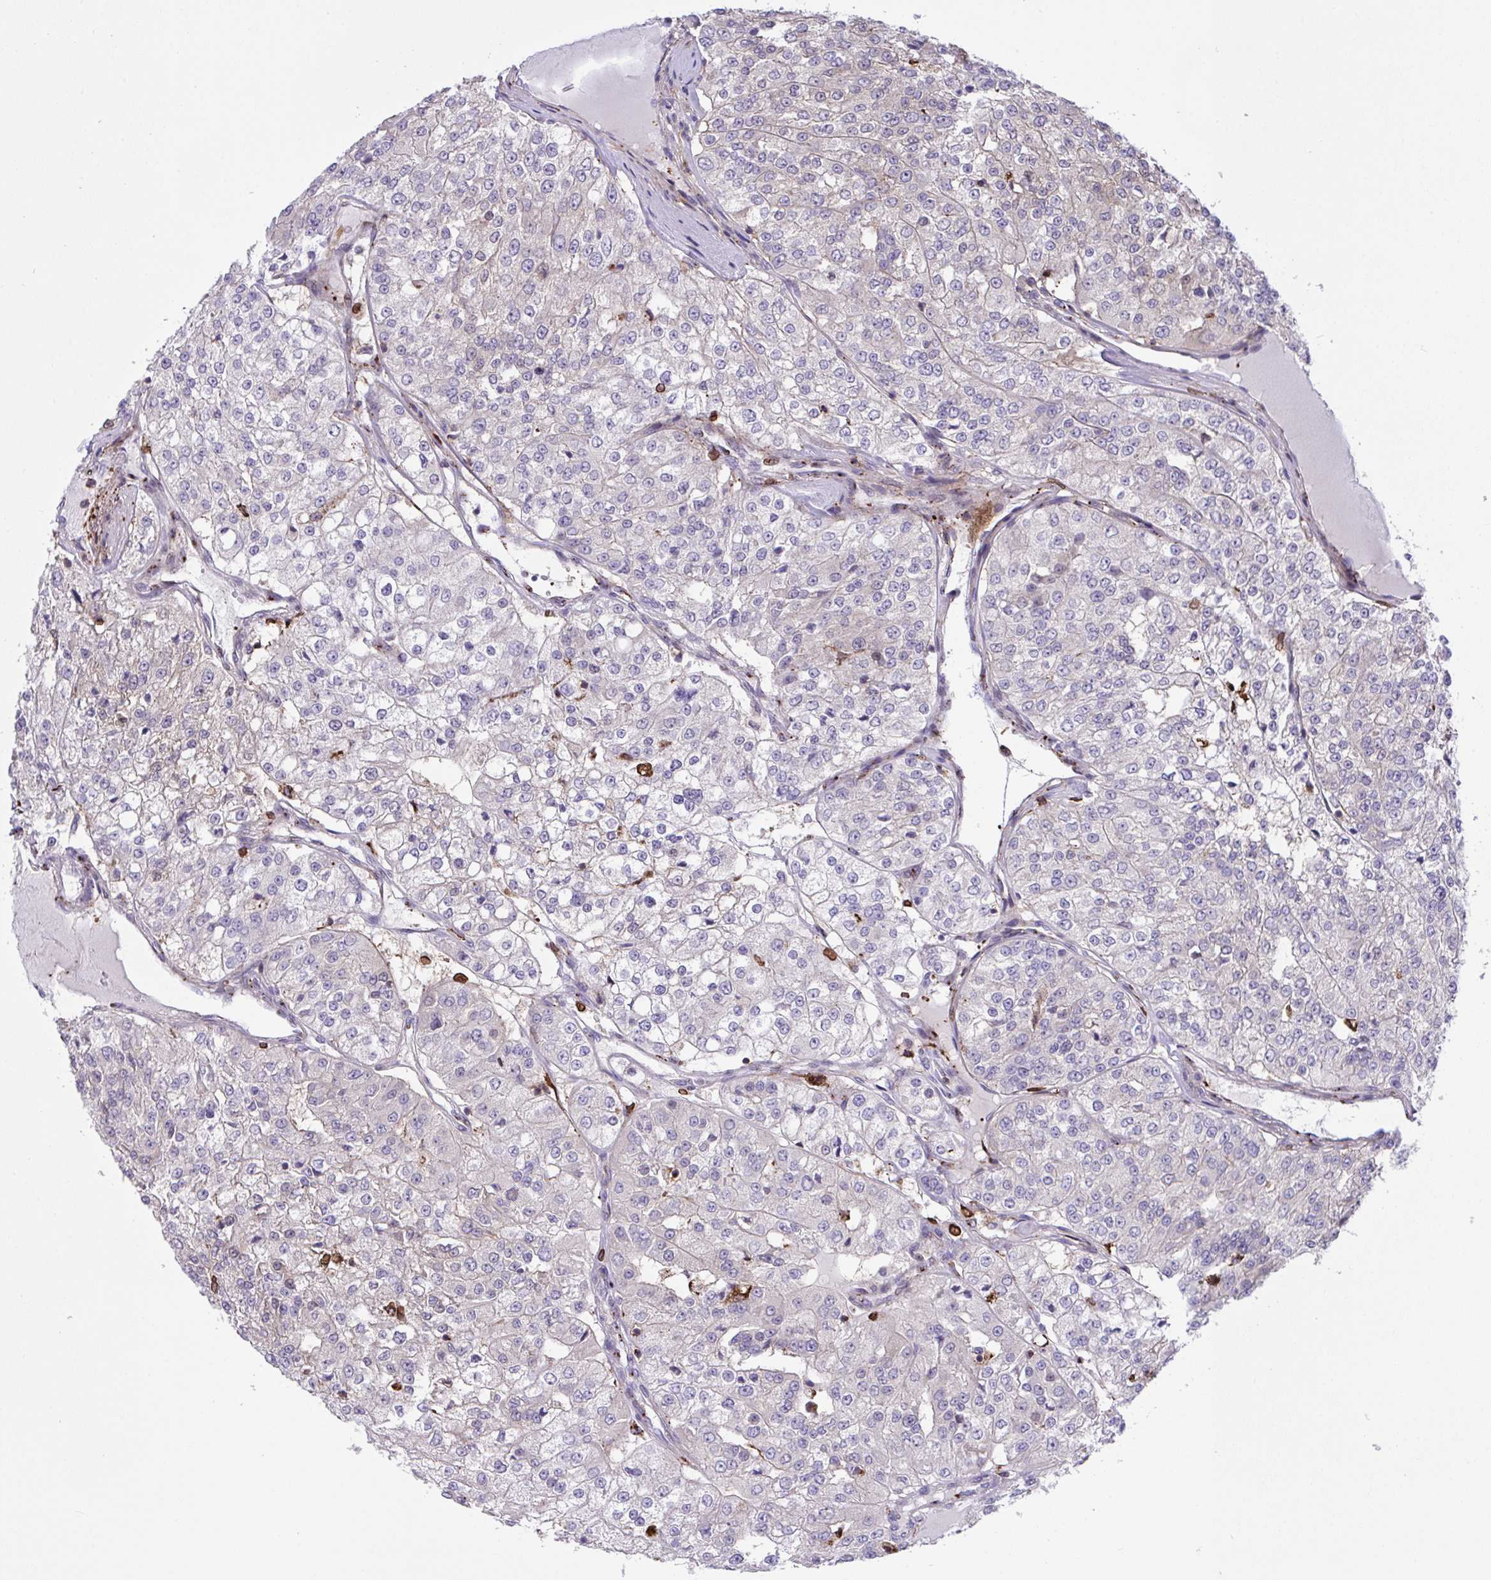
{"staining": {"intensity": "negative", "quantity": "none", "location": "none"}, "tissue": "renal cancer", "cell_type": "Tumor cells", "image_type": "cancer", "snomed": [{"axis": "morphology", "description": "Adenocarcinoma, NOS"}, {"axis": "topography", "description": "Kidney"}], "caption": "Immunohistochemistry (IHC) image of adenocarcinoma (renal) stained for a protein (brown), which exhibits no staining in tumor cells.", "gene": "PPIH", "patient": {"sex": "female", "age": 63}}